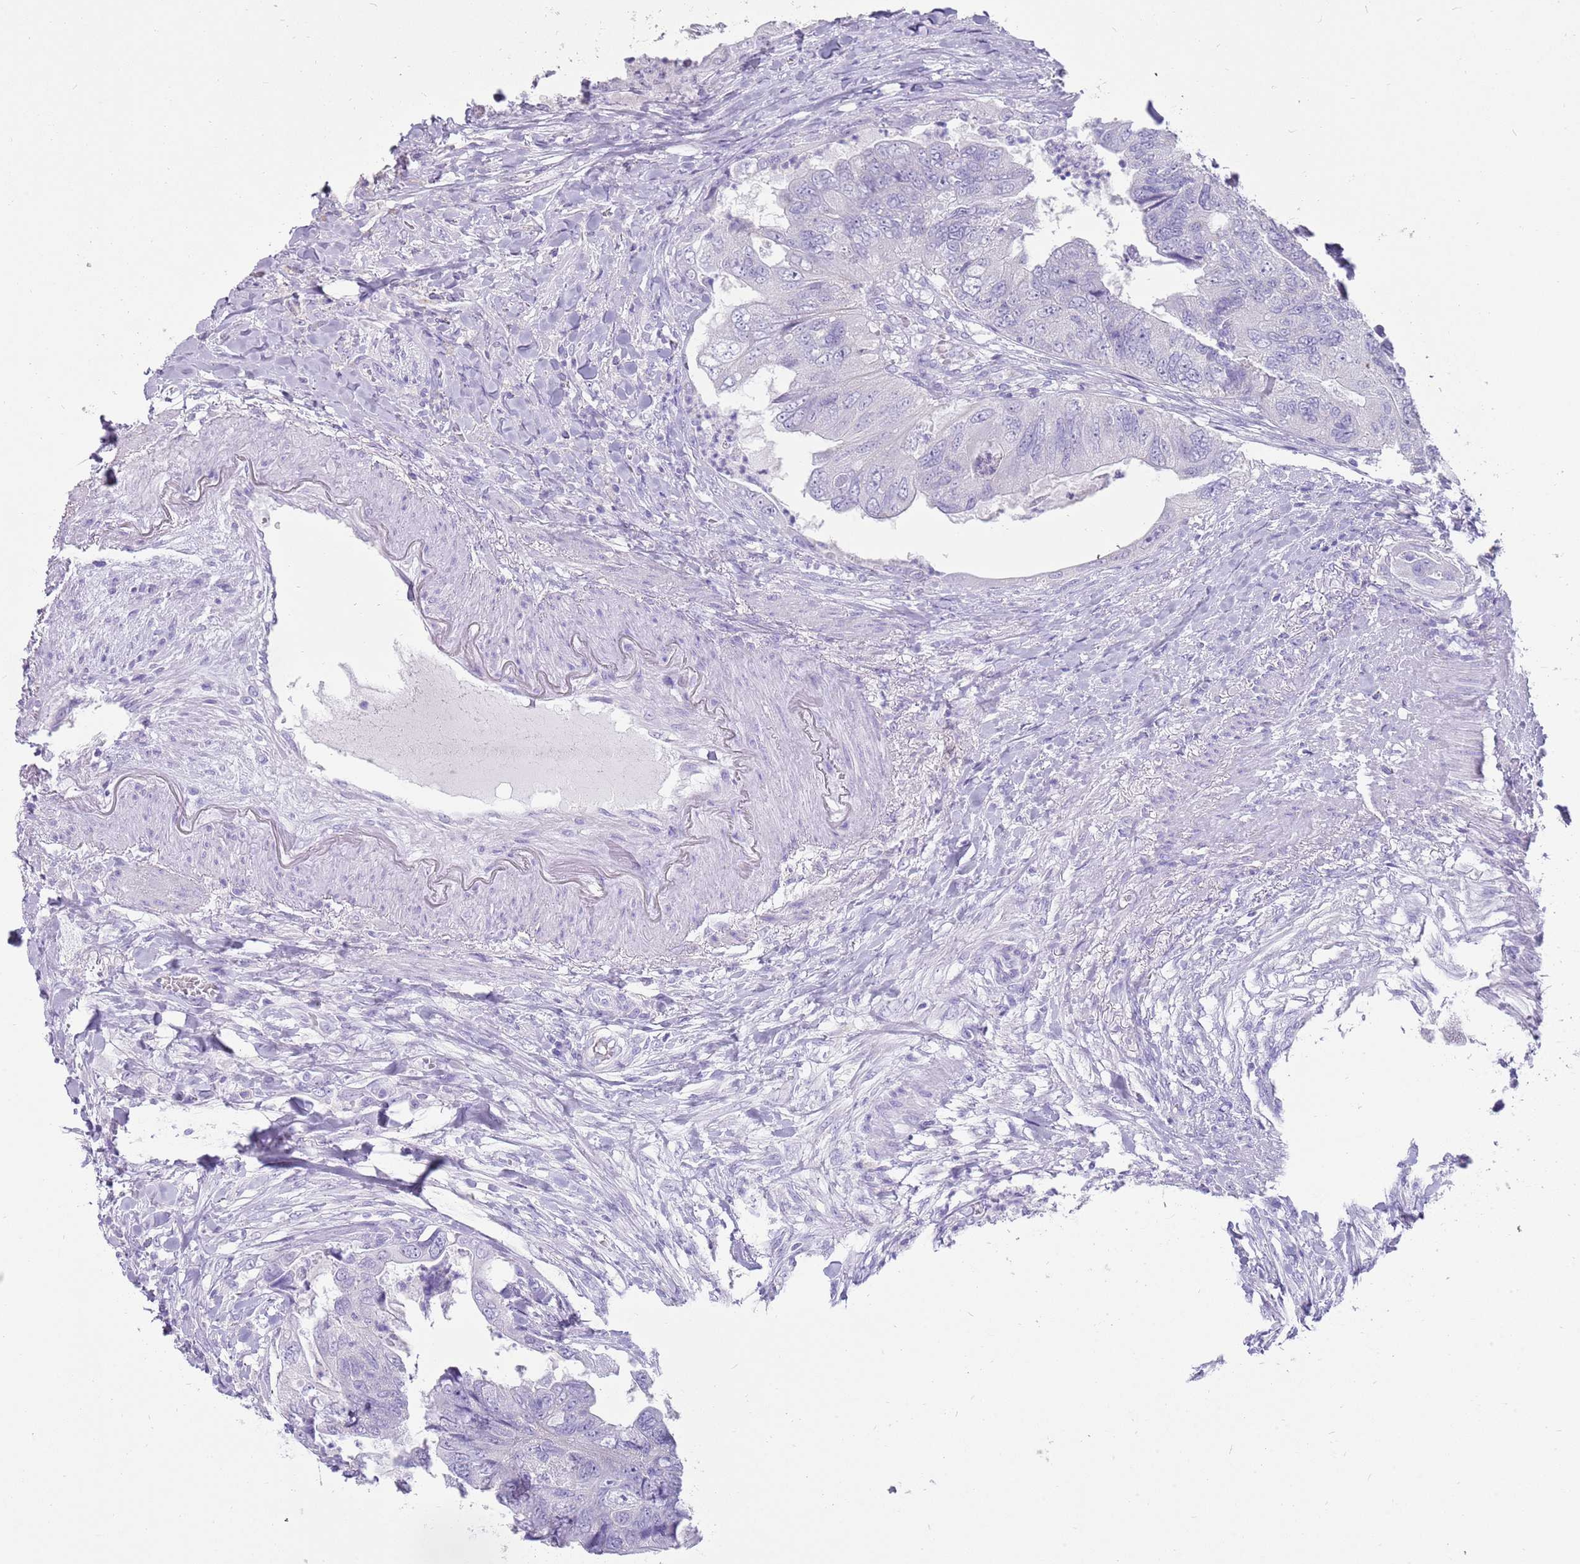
{"staining": {"intensity": "negative", "quantity": "none", "location": "none"}, "tissue": "colorectal cancer", "cell_type": "Tumor cells", "image_type": "cancer", "snomed": [{"axis": "morphology", "description": "Adenocarcinoma, NOS"}, {"axis": "topography", "description": "Rectum"}], "caption": "High power microscopy histopathology image of an immunohistochemistry (IHC) micrograph of adenocarcinoma (colorectal), revealing no significant staining in tumor cells.", "gene": "NBPF3", "patient": {"sex": "male", "age": 63}}